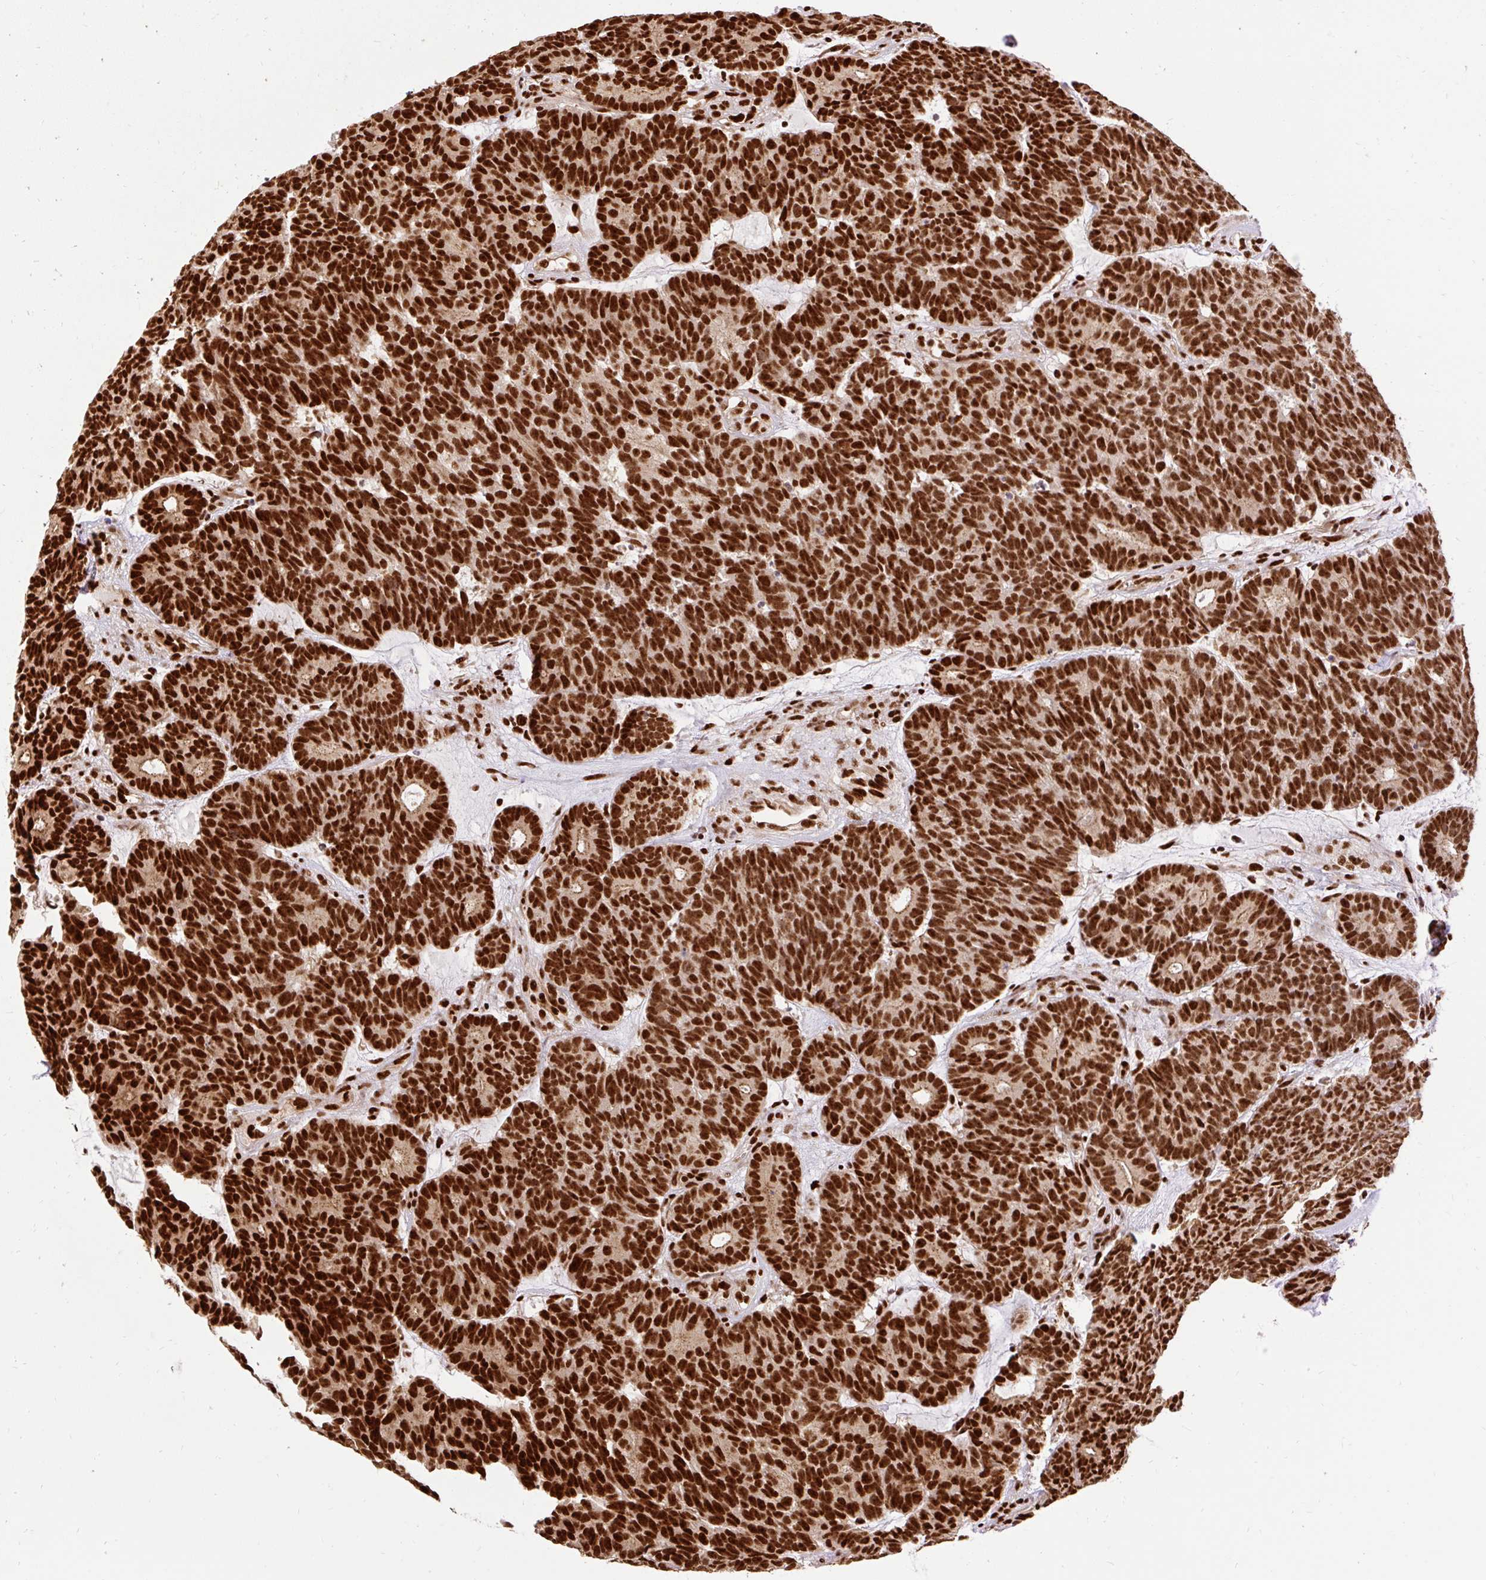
{"staining": {"intensity": "strong", "quantity": ">75%", "location": "nuclear"}, "tissue": "head and neck cancer", "cell_type": "Tumor cells", "image_type": "cancer", "snomed": [{"axis": "morphology", "description": "Adenocarcinoma, NOS"}, {"axis": "topography", "description": "Head-Neck"}], "caption": "A high-resolution image shows immunohistochemistry staining of head and neck cancer, which shows strong nuclear staining in approximately >75% of tumor cells.", "gene": "MECOM", "patient": {"sex": "female", "age": 81}}